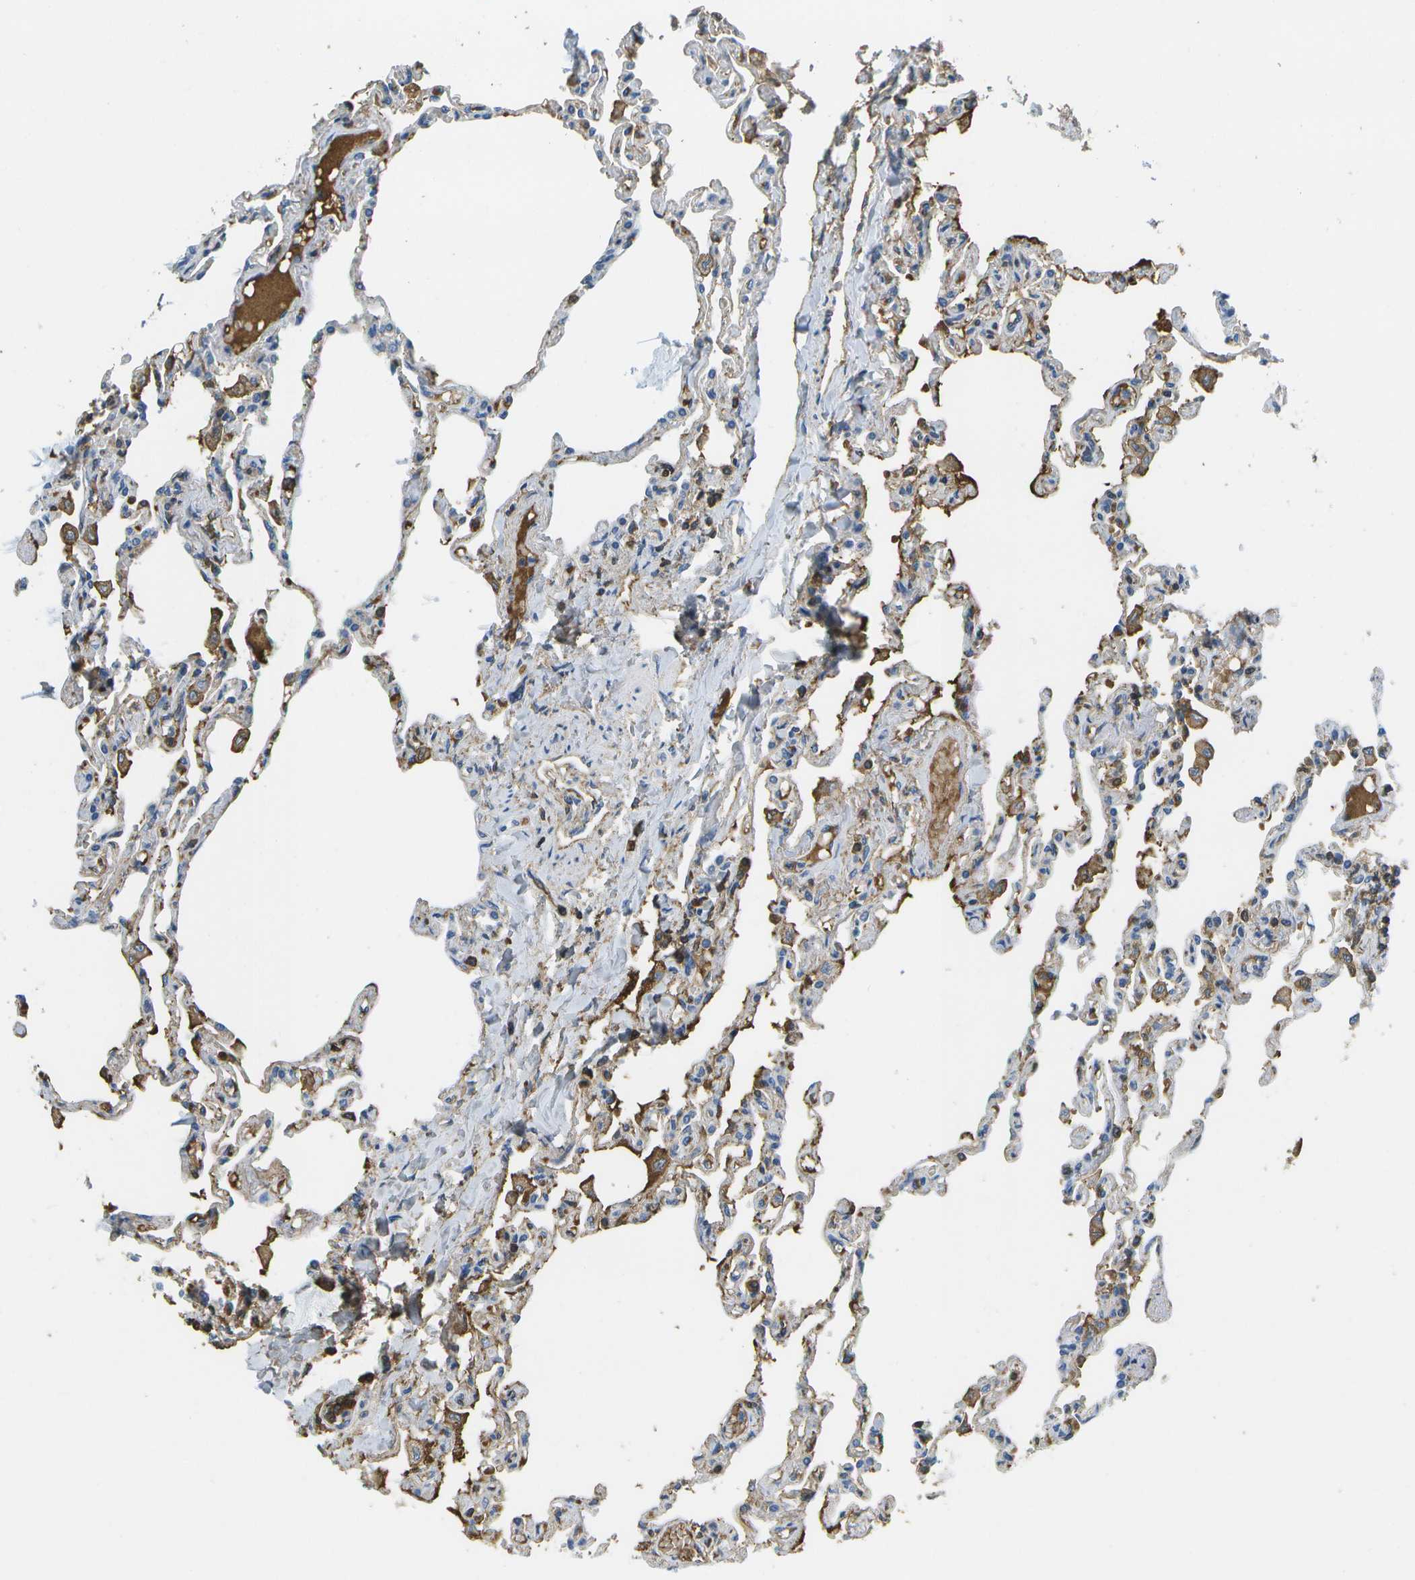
{"staining": {"intensity": "negative", "quantity": "none", "location": "none"}, "tissue": "lung", "cell_type": "Alveolar cells", "image_type": "normal", "snomed": [{"axis": "morphology", "description": "Normal tissue, NOS"}, {"axis": "topography", "description": "Lung"}], "caption": "Immunohistochemical staining of benign human lung demonstrates no significant expression in alveolar cells.", "gene": "SERPINA1", "patient": {"sex": "male", "age": 21}}